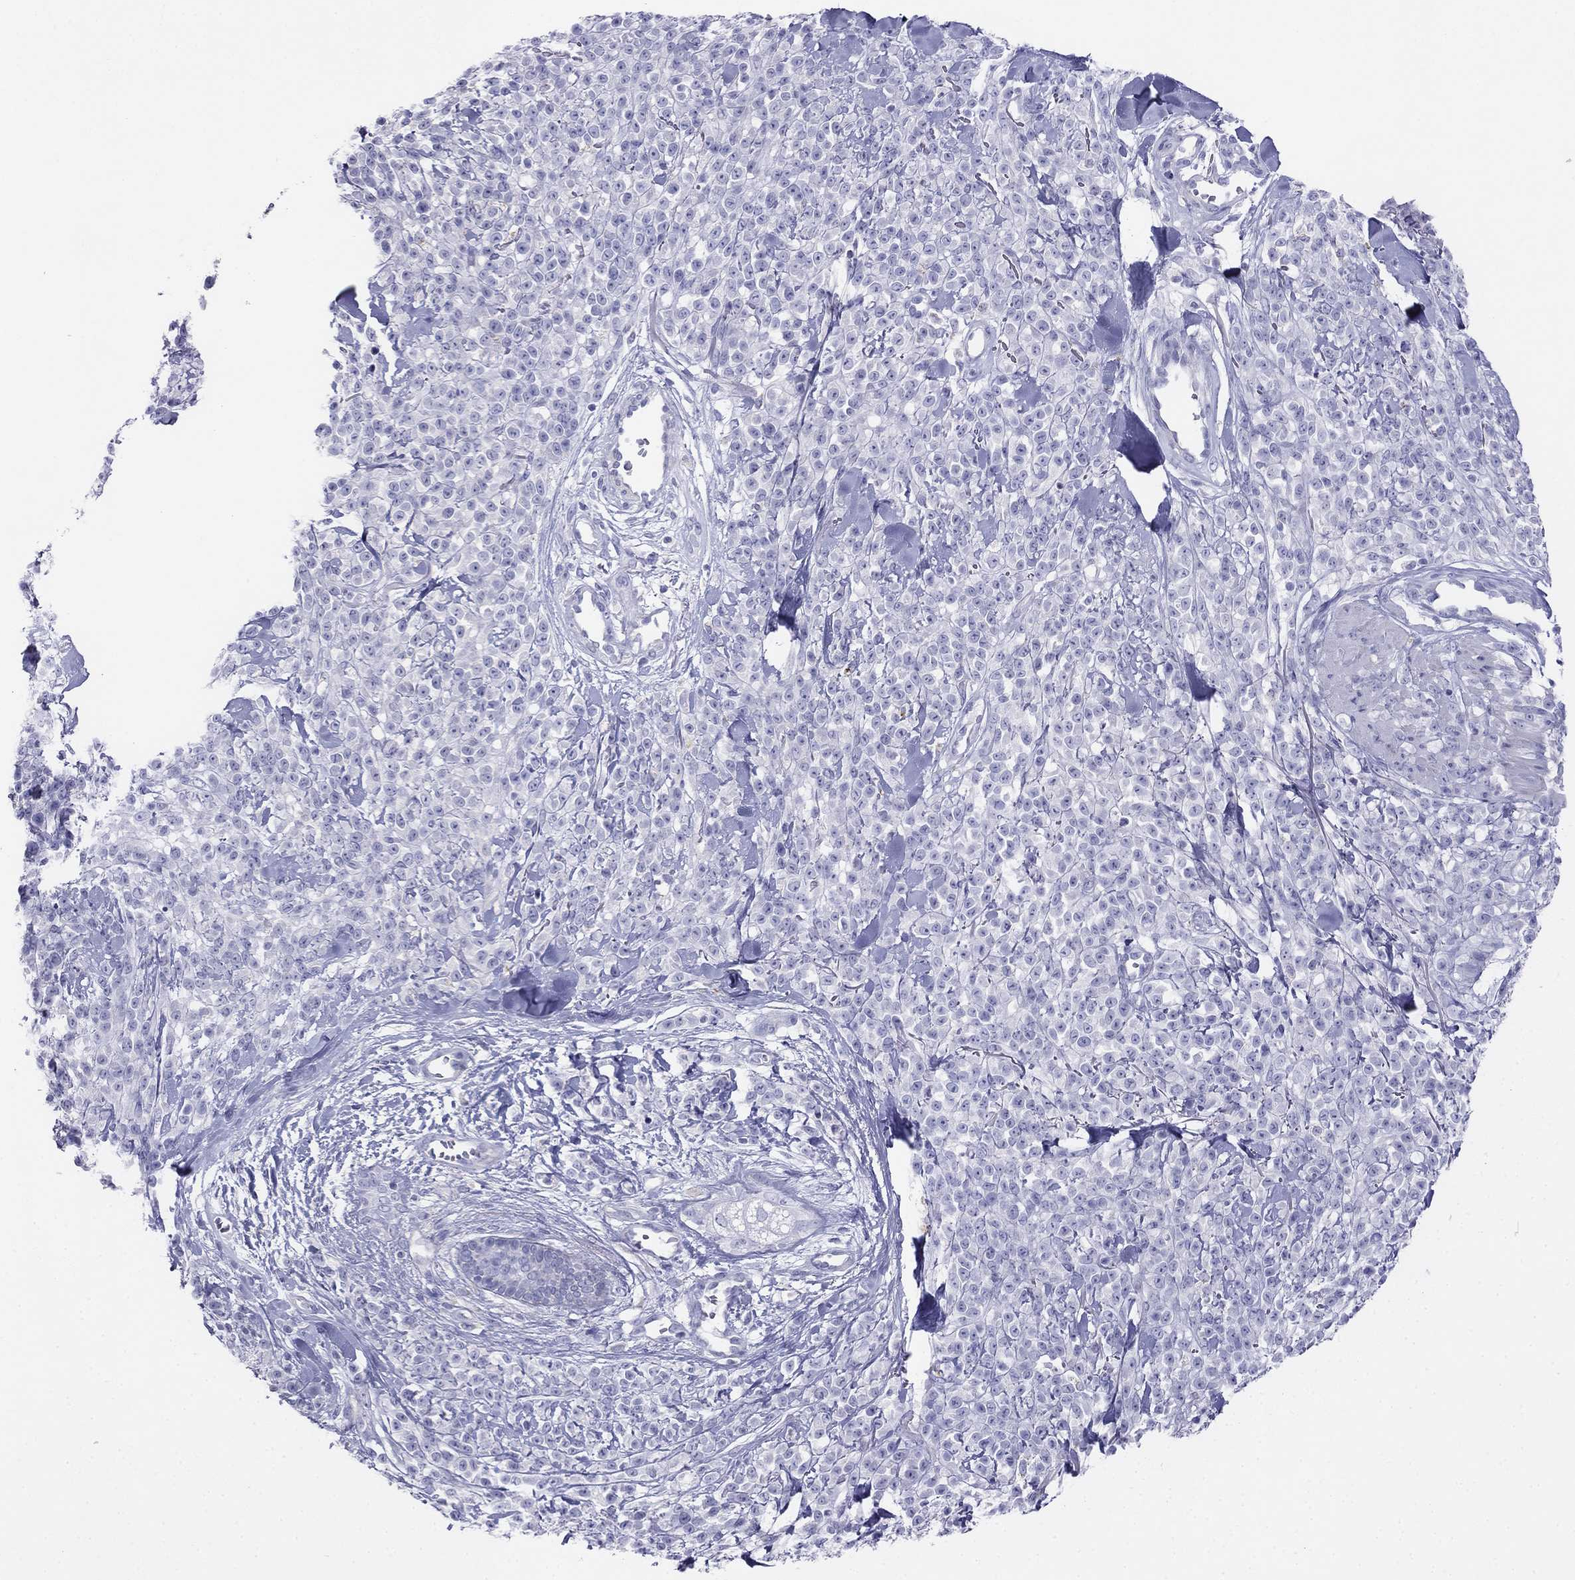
{"staining": {"intensity": "negative", "quantity": "none", "location": "none"}, "tissue": "melanoma", "cell_type": "Tumor cells", "image_type": "cancer", "snomed": [{"axis": "morphology", "description": "Malignant melanoma, NOS"}, {"axis": "topography", "description": "Skin"}, {"axis": "topography", "description": "Skin of trunk"}], "caption": "Immunohistochemistry of human malignant melanoma exhibits no expression in tumor cells.", "gene": "ALOXE3", "patient": {"sex": "male", "age": 74}}